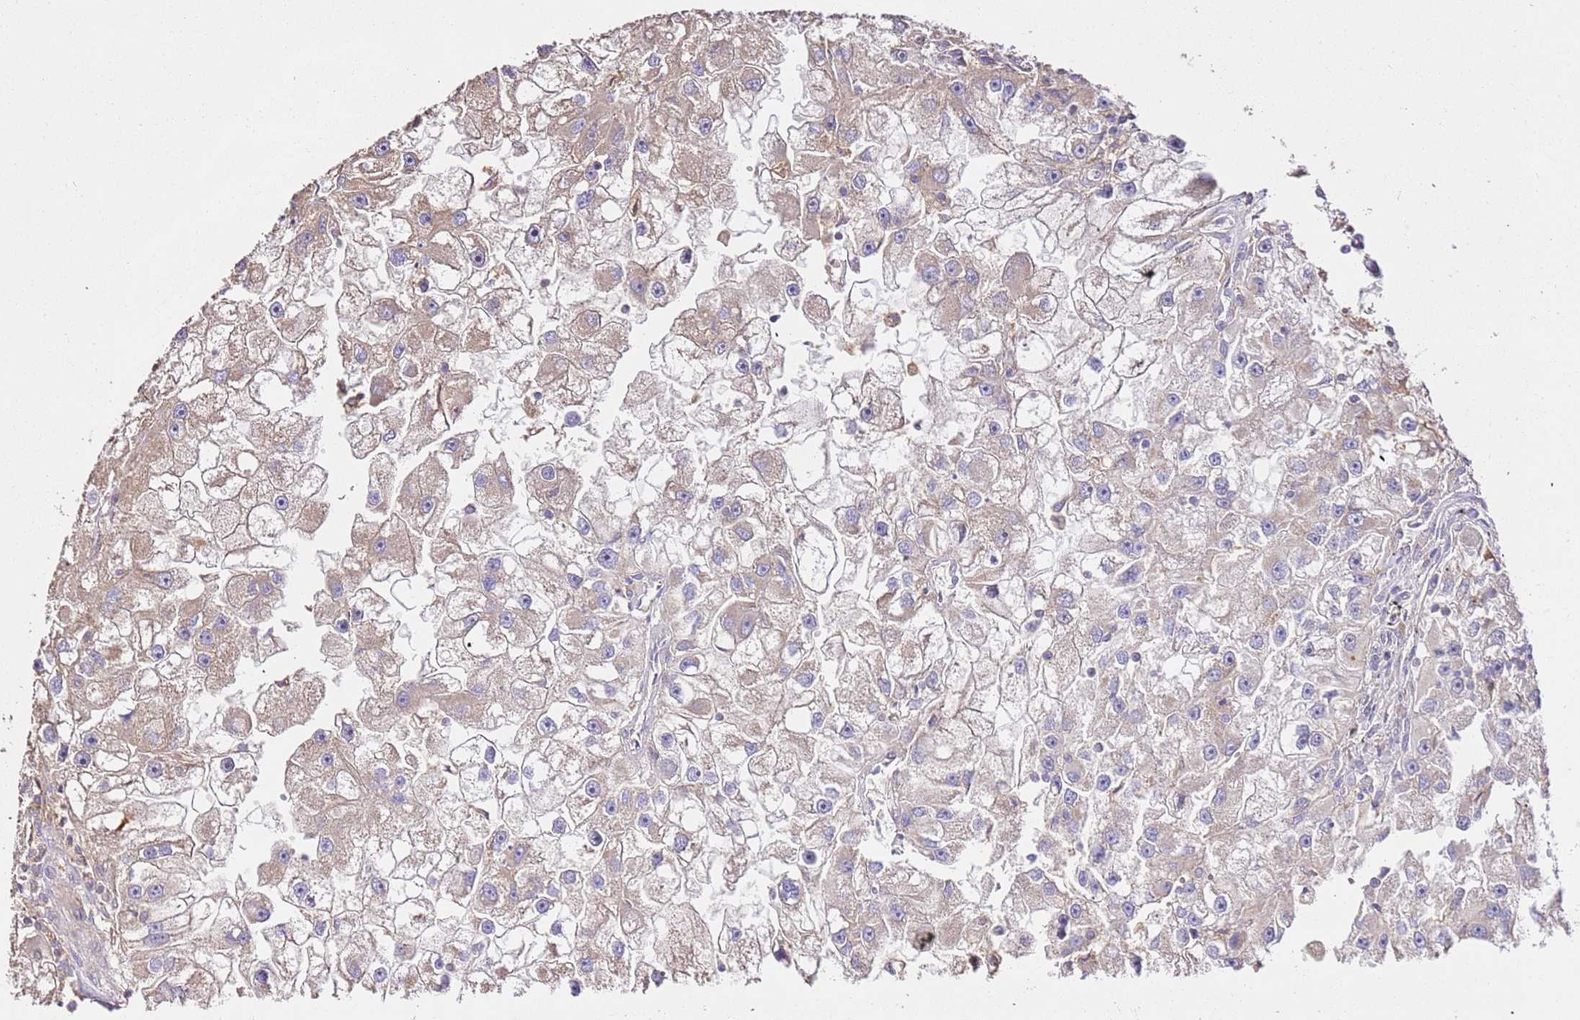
{"staining": {"intensity": "weak", "quantity": "25%-75%", "location": "cytoplasmic/membranous"}, "tissue": "renal cancer", "cell_type": "Tumor cells", "image_type": "cancer", "snomed": [{"axis": "morphology", "description": "Adenocarcinoma, NOS"}, {"axis": "topography", "description": "Kidney"}], "caption": "Adenocarcinoma (renal) tissue reveals weak cytoplasmic/membranous expression in approximately 25%-75% of tumor cells", "gene": "CEP55", "patient": {"sex": "male", "age": 63}}